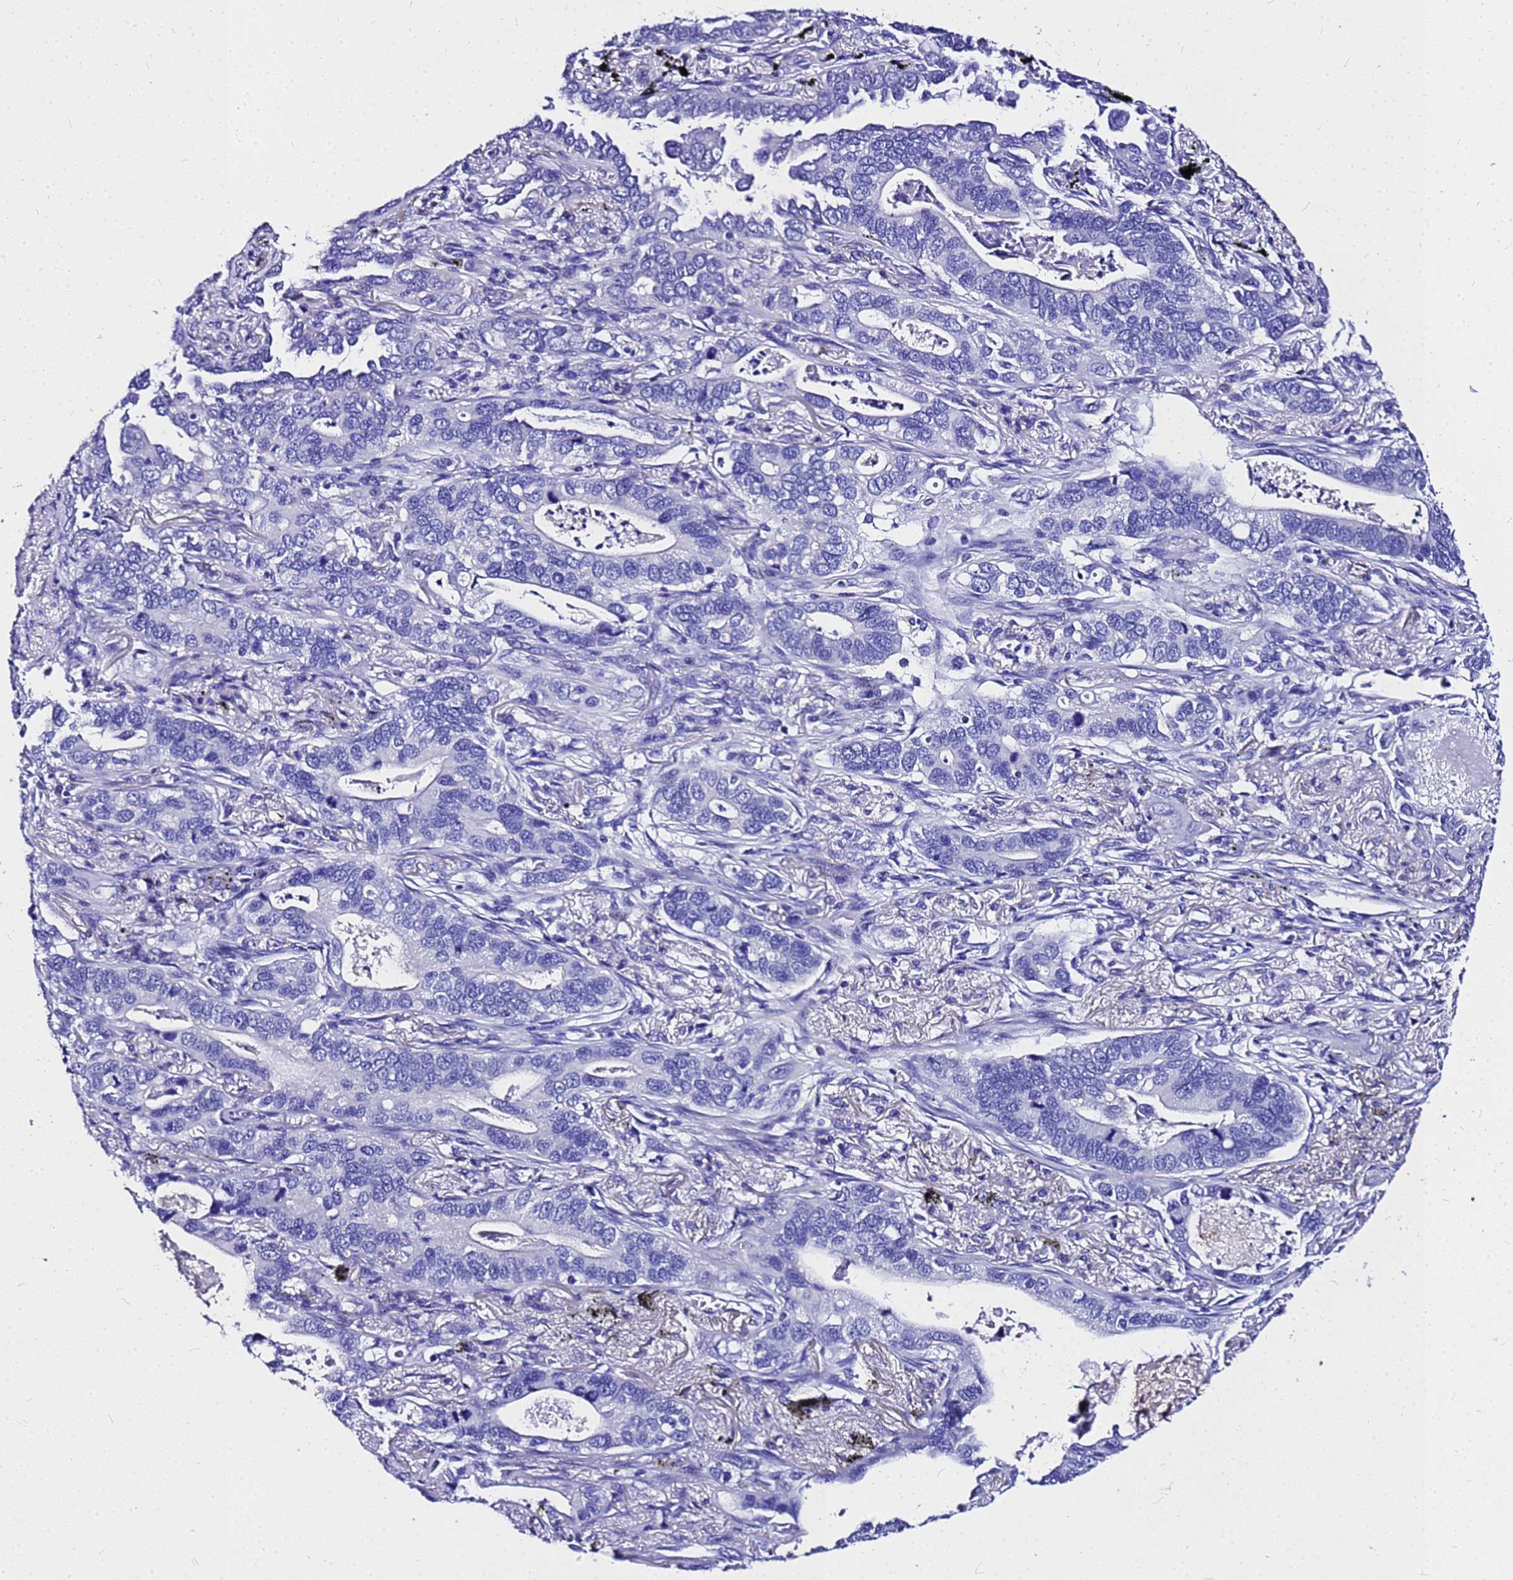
{"staining": {"intensity": "negative", "quantity": "none", "location": "none"}, "tissue": "lung cancer", "cell_type": "Tumor cells", "image_type": "cancer", "snomed": [{"axis": "morphology", "description": "Adenocarcinoma, NOS"}, {"axis": "topography", "description": "Lung"}], "caption": "Histopathology image shows no significant protein staining in tumor cells of adenocarcinoma (lung).", "gene": "HERC4", "patient": {"sex": "male", "age": 67}}